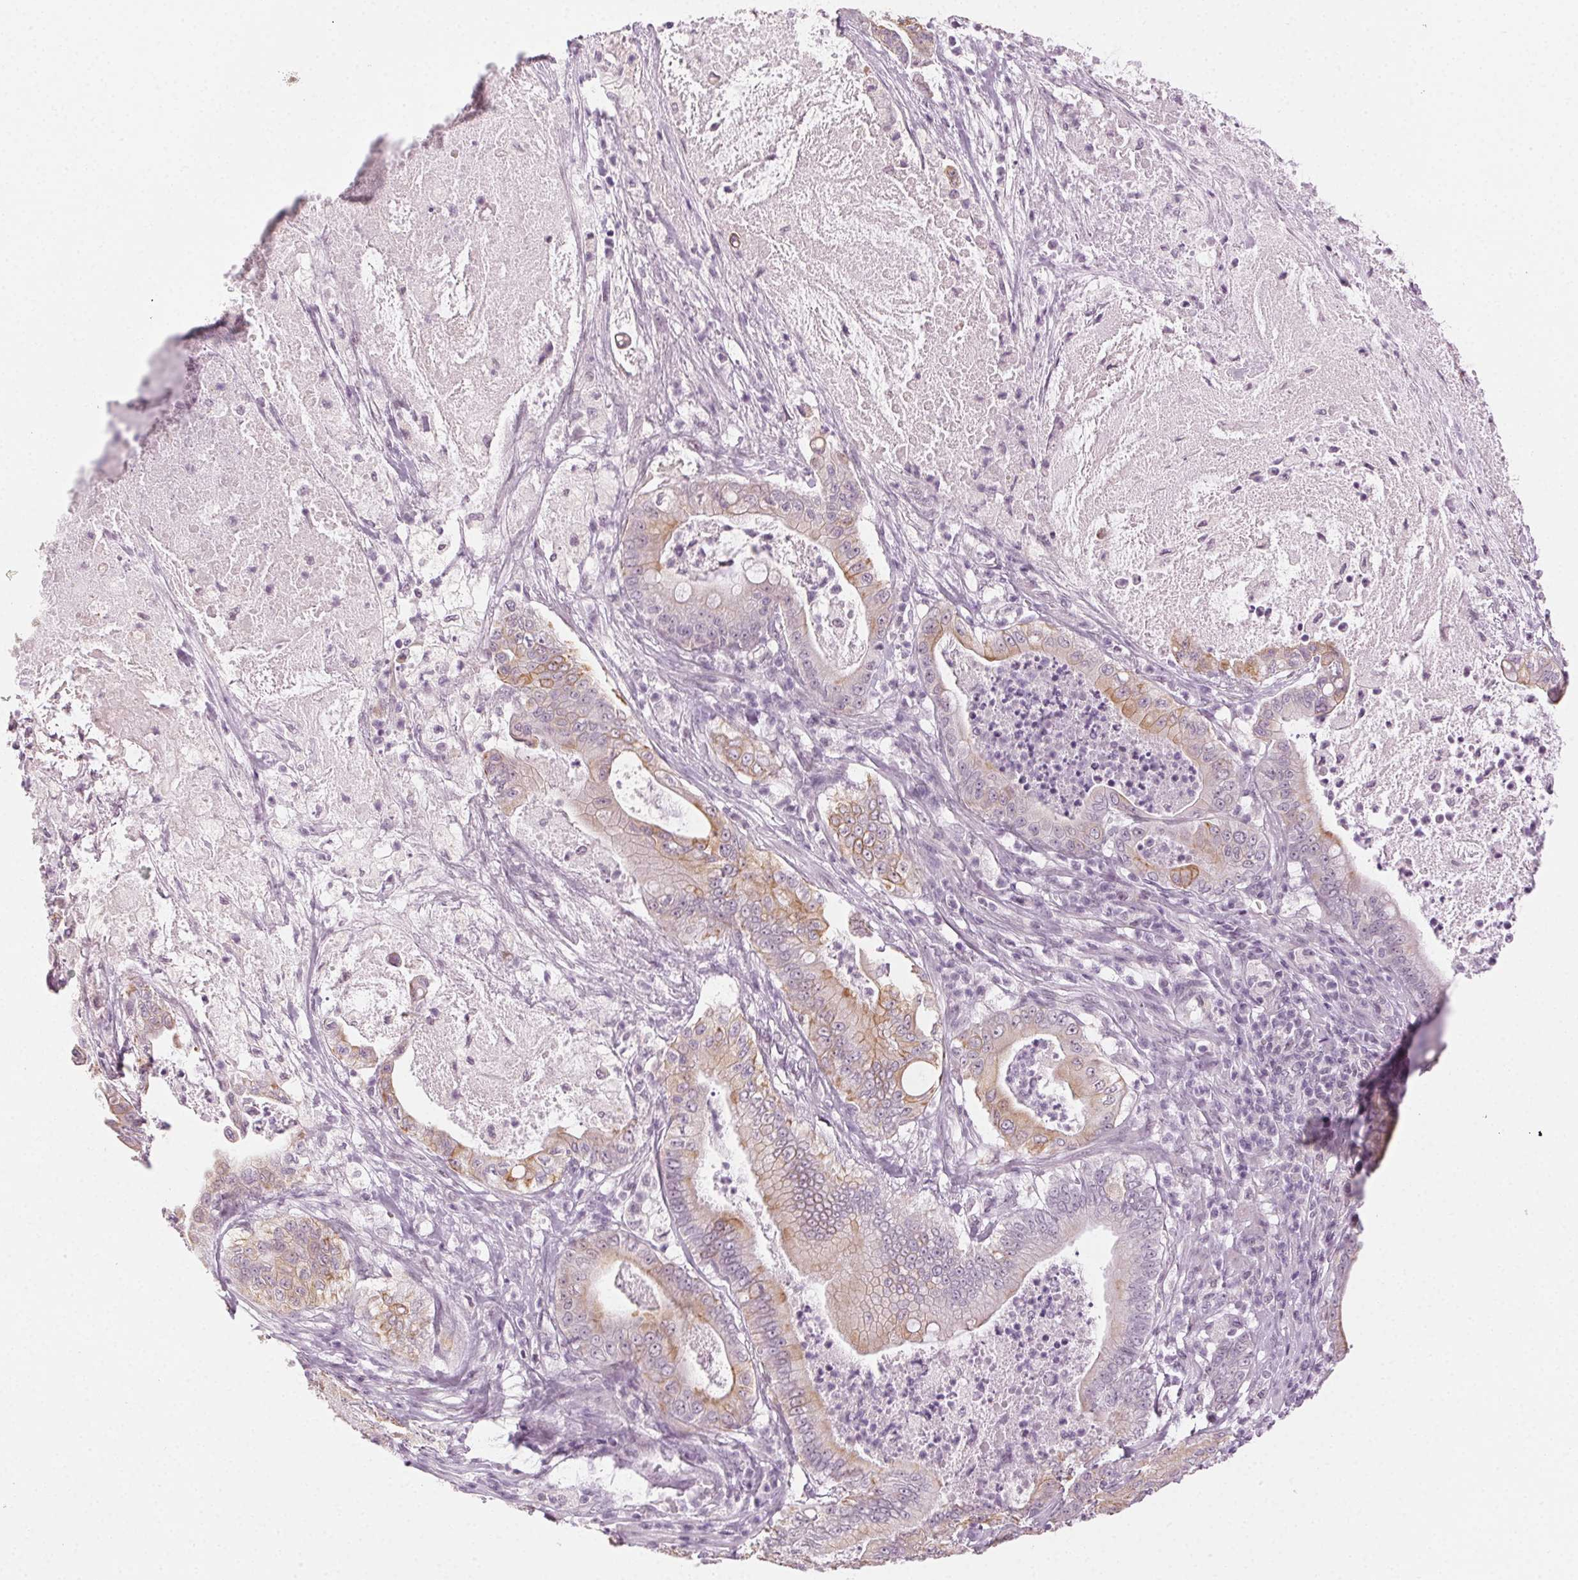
{"staining": {"intensity": "weak", "quantity": "25%-75%", "location": "cytoplasmic/membranous"}, "tissue": "pancreatic cancer", "cell_type": "Tumor cells", "image_type": "cancer", "snomed": [{"axis": "morphology", "description": "Adenocarcinoma, NOS"}, {"axis": "topography", "description": "Pancreas"}], "caption": "A photomicrograph of human pancreatic cancer stained for a protein reveals weak cytoplasmic/membranous brown staining in tumor cells. The staining is performed using DAB (3,3'-diaminobenzidine) brown chromogen to label protein expression. The nuclei are counter-stained blue using hematoxylin.", "gene": "AIF1L", "patient": {"sex": "male", "age": 71}}